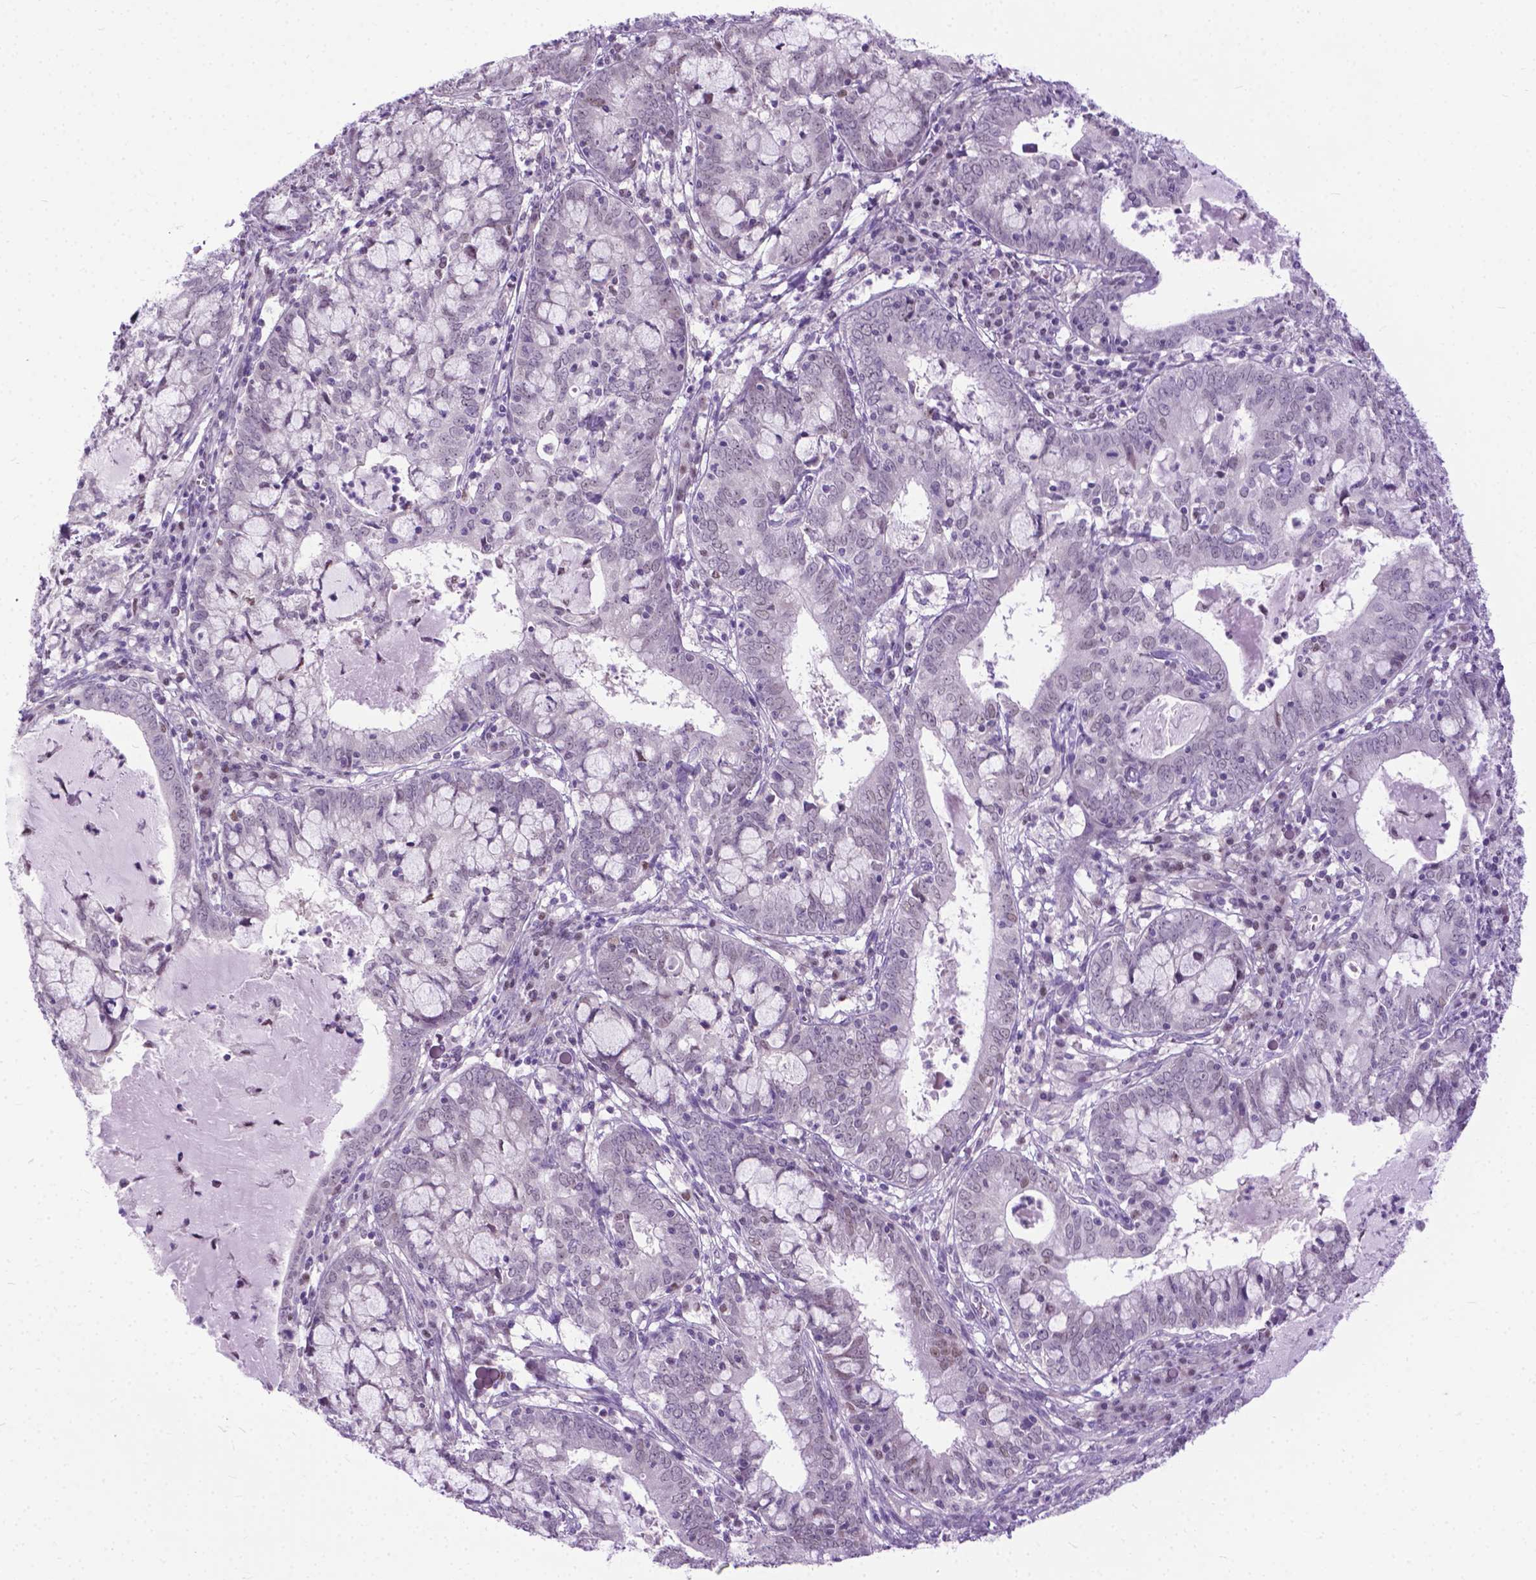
{"staining": {"intensity": "negative", "quantity": "none", "location": "none"}, "tissue": "cervical cancer", "cell_type": "Tumor cells", "image_type": "cancer", "snomed": [{"axis": "morphology", "description": "Adenocarcinoma, NOS"}, {"axis": "topography", "description": "Cervix"}], "caption": "The image exhibits no significant staining in tumor cells of adenocarcinoma (cervical).", "gene": "APCDD1L", "patient": {"sex": "female", "age": 40}}